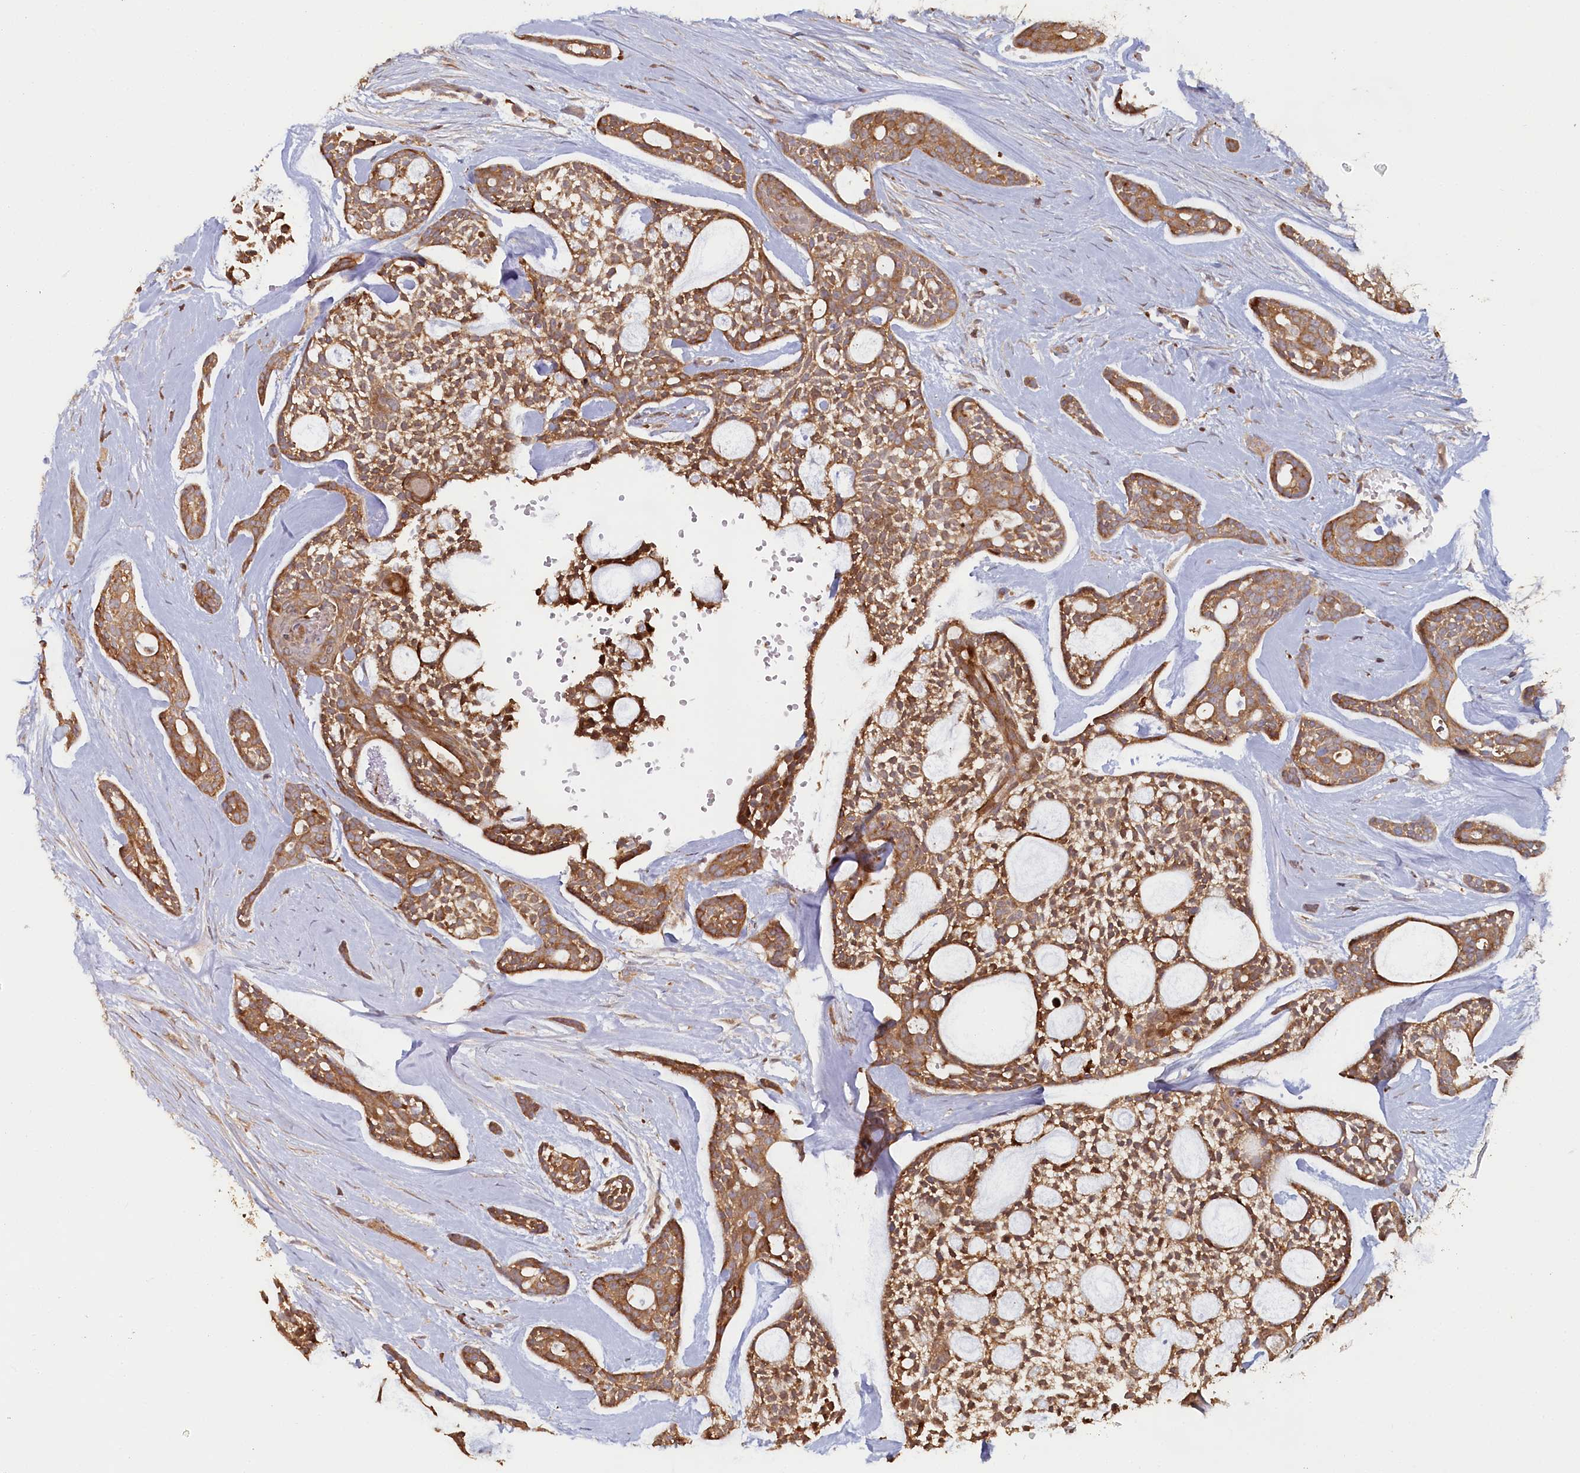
{"staining": {"intensity": "moderate", "quantity": ">75%", "location": "cytoplasmic/membranous"}, "tissue": "head and neck cancer", "cell_type": "Tumor cells", "image_type": "cancer", "snomed": [{"axis": "morphology", "description": "Adenocarcinoma, NOS"}, {"axis": "topography", "description": "Subcutis"}, {"axis": "topography", "description": "Head-Neck"}], "caption": "The histopathology image shows staining of head and neck cancer (adenocarcinoma), revealing moderate cytoplasmic/membranous protein expression (brown color) within tumor cells.", "gene": "HAL", "patient": {"sex": "female", "age": 73}}